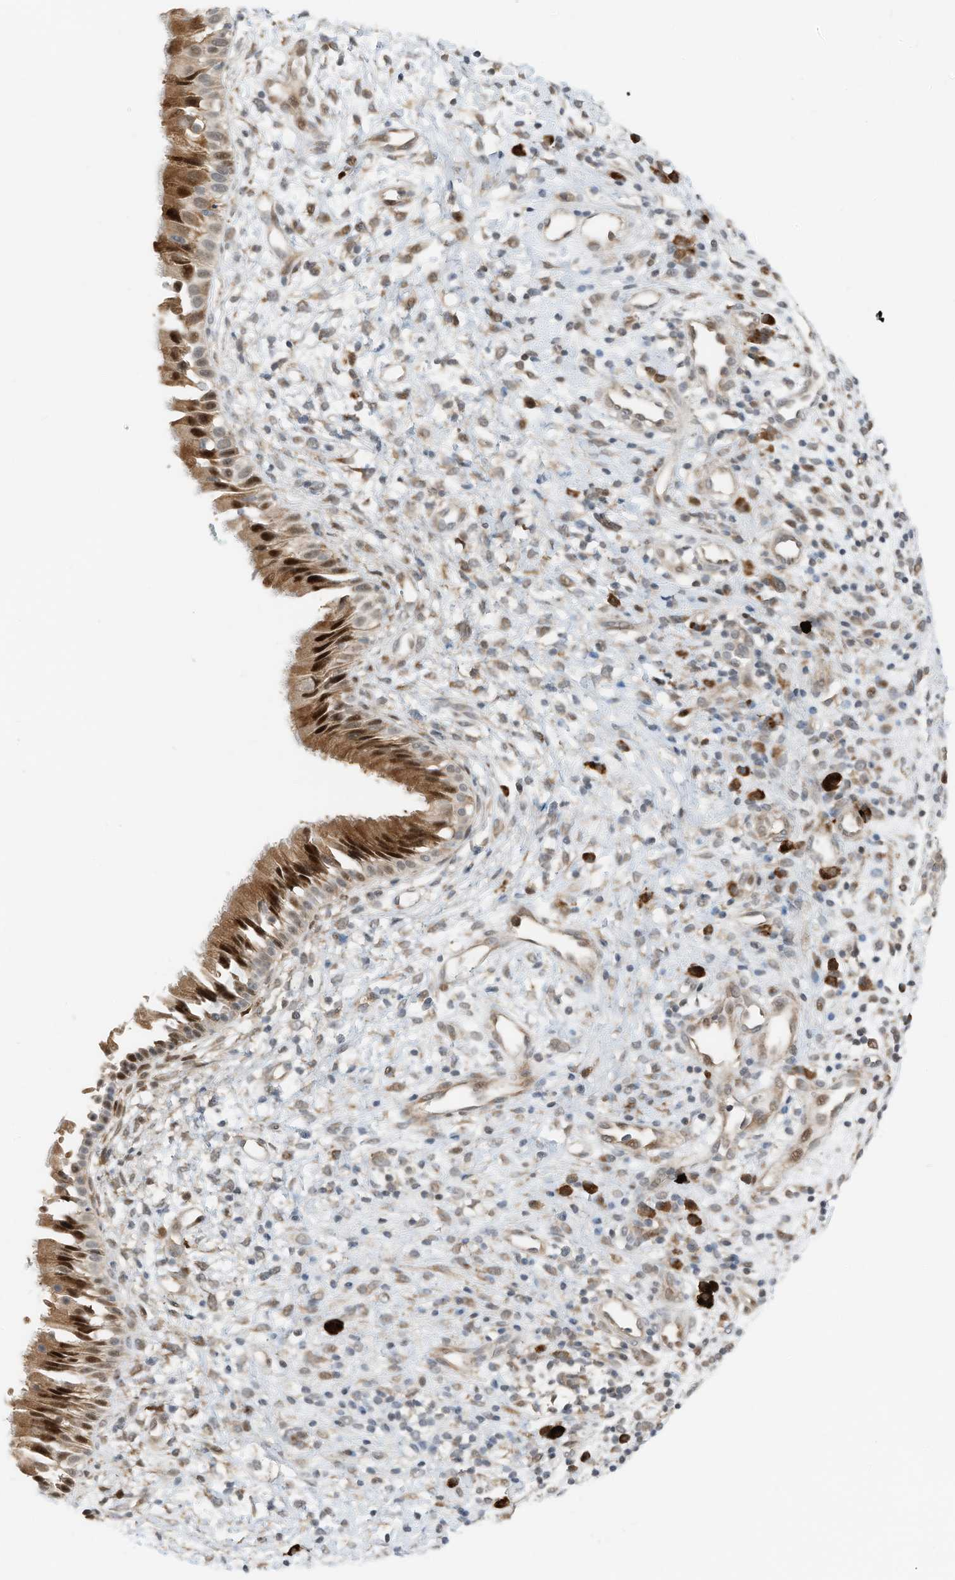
{"staining": {"intensity": "strong", "quantity": "25%-75%", "location": "cytoplasmic/membranous,nuclear"}, "tissue": "nasopharynx", "cell_type": "Respiratory epithelial cells", "image_type": "normal", "snomed": [{"axis": "morphology", "description": "Normal tissue, NOS"}, {"axis": "topography", "description": "Nasopharynx"}], "caption": "Respiratory epithelial cells display strong cytoplasmic/membranous,nuclear staining in about 25%-75% of cells in benign nasopharynx. Nuclei are stained in blue.", "gene": "RMND1", "patient": {"sex": "male", "age": 22}}